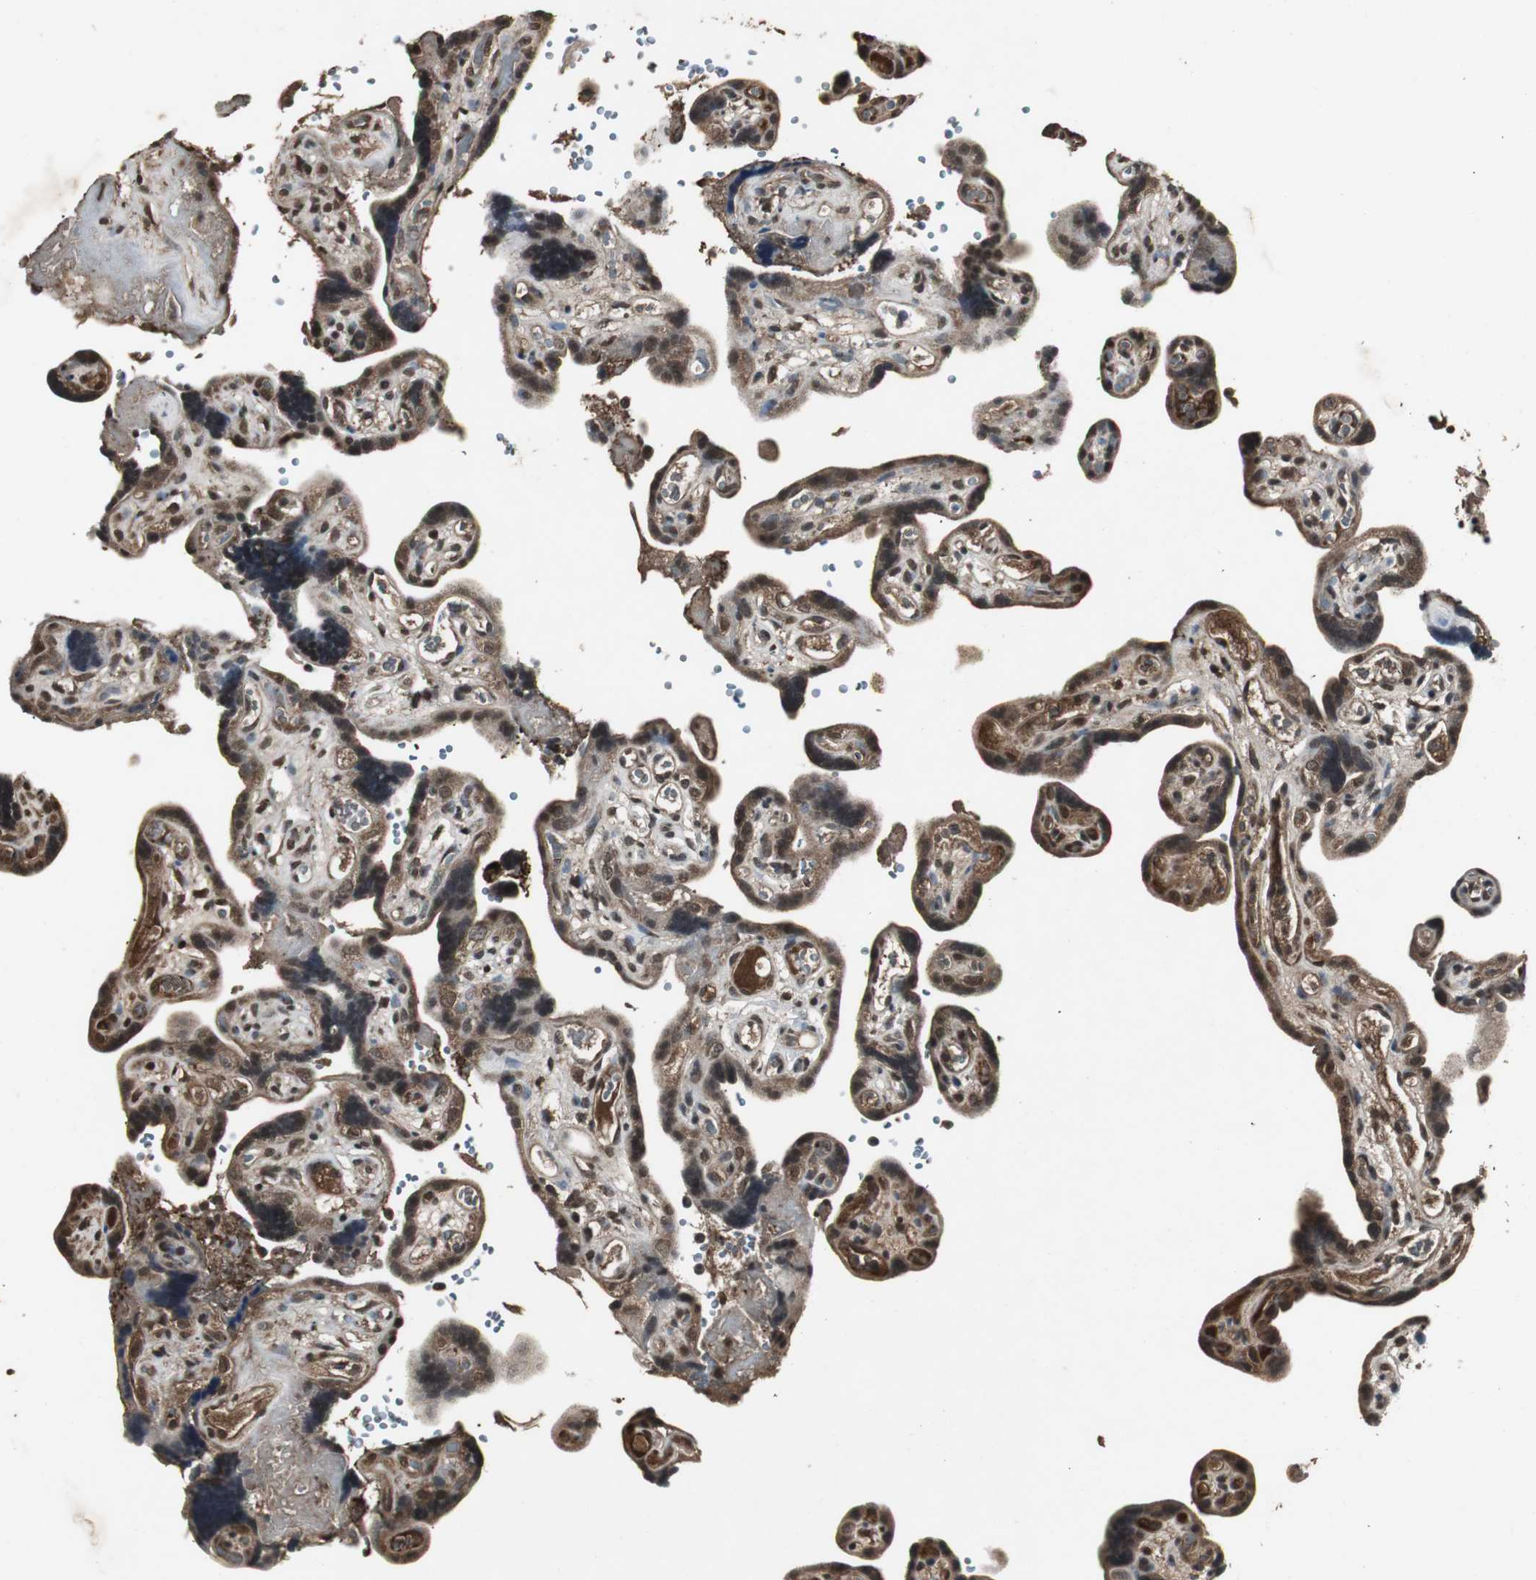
{"staining": {"intensity": "strong", "quantity": ">75%", "location": "cytoplasmic/membranous,nuclear"}, "tissue": "placenta", "cell_type": "Decidual cells", "image_type": "normal", "snomed": [{"axis": "morphology", "description": "Normal tissue, NOS"}, {"axis": "topography", "description": "Placenta"}], "caption": "The image exhibits immunohistochemical staining of unremarkable placenta. There is strong cytoplasmic/membranous,nuclear expression is identified in about >75% of decidual cells. The protein is stained brown, and the nuclei are stained in blue (DAB IHC with brightfield microscopy, high magnification).", "gene": "EMX1", "patient": {"sex": "female", "age": 30}}